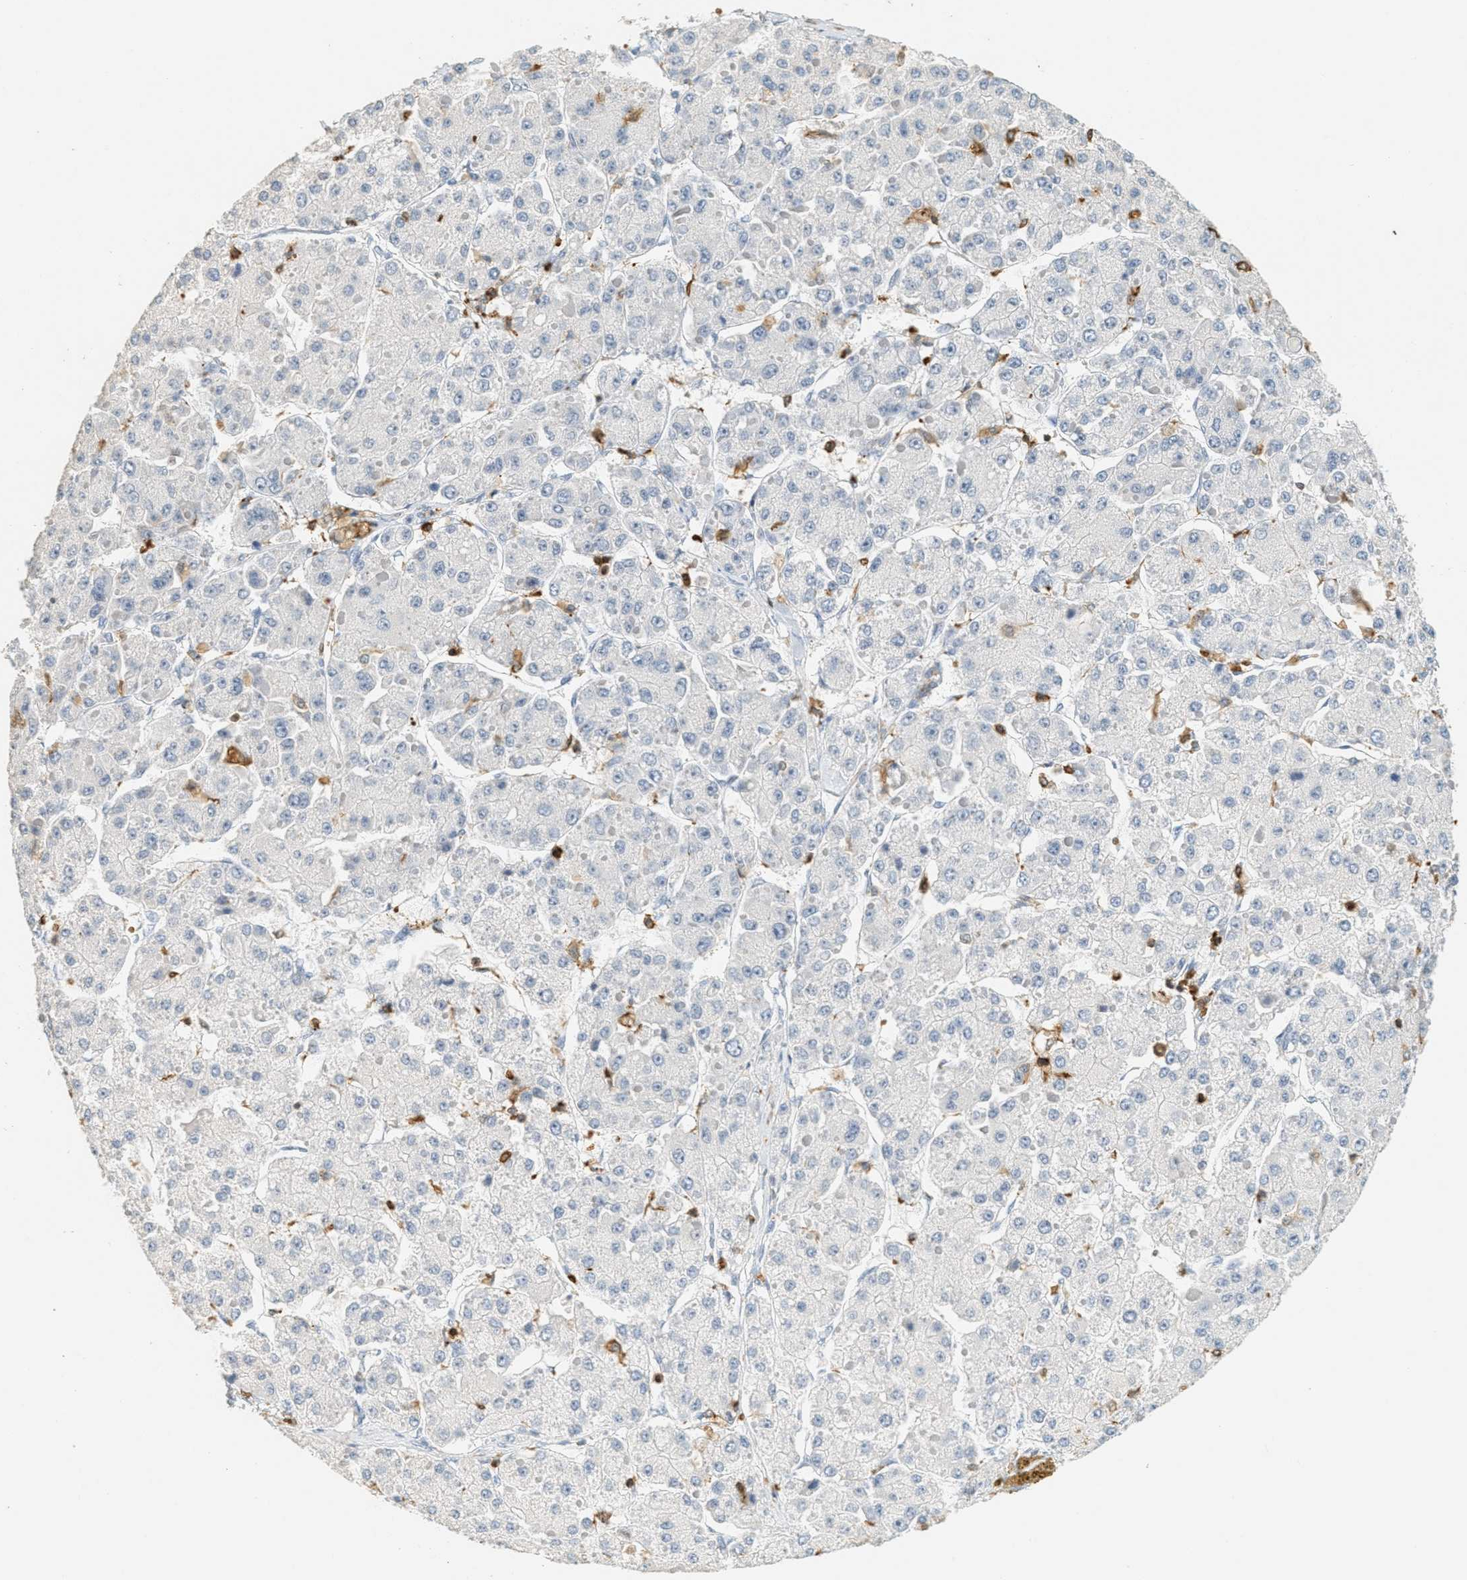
{"staining": {"intensity": "negative", "quantity": "none", "location": "none"}, "tissue": "liver cancer", "cell_type": "Tumor cells", "image_type": "cancer", "snomed": [{"axis": "morphology", "description": "Carcinoma, Hepatocellular, NOS"}, {"axis": "topography", "description": "Liver"}], "caption": "Liver cancer (hepatocellular carcinoma) stained for a protein using immunohistochemistry (IHC) reveals no positivity tumor cells.", "gene": "LSP1", "patient": {"sex": "female", "age": 73}}